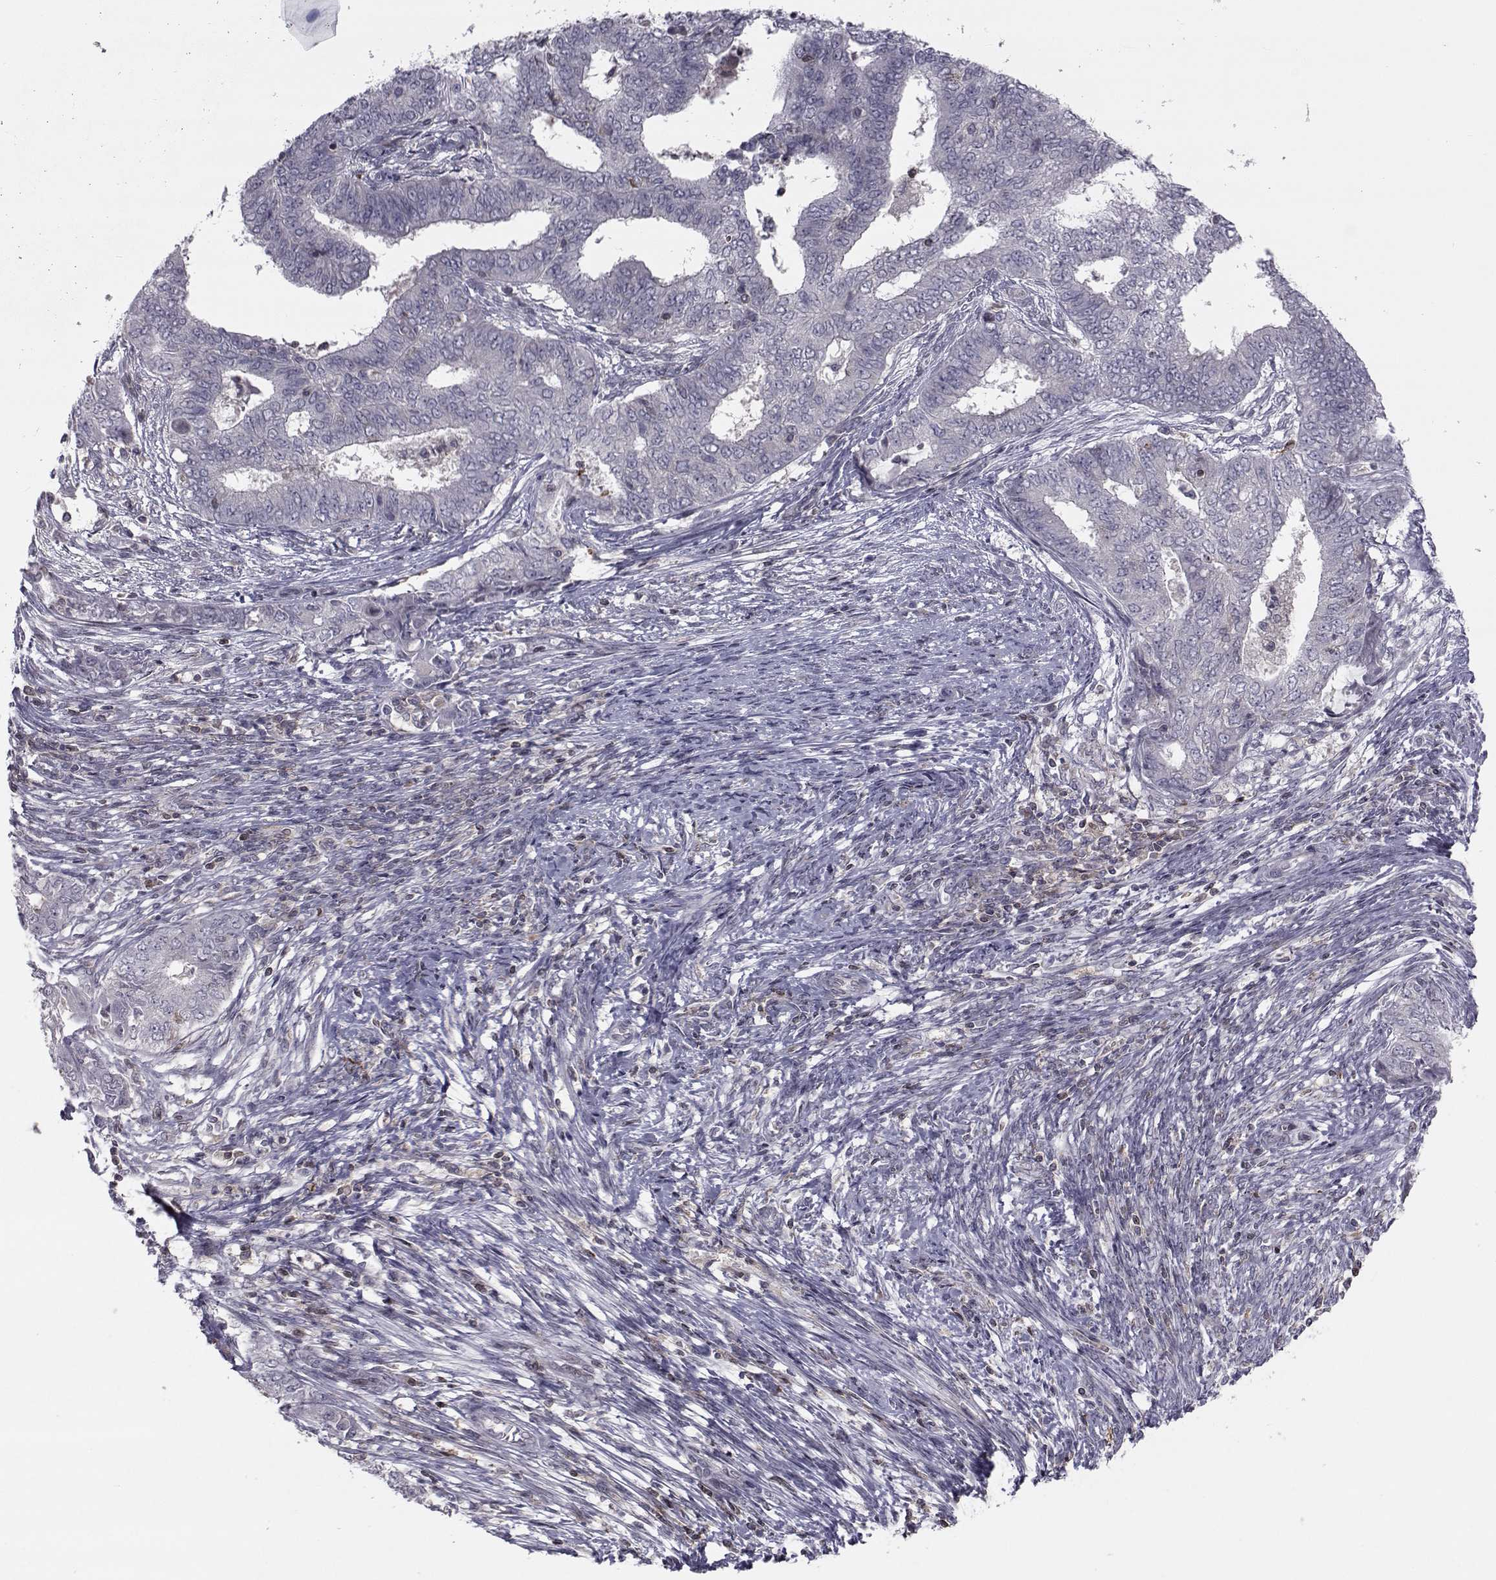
{"staining": {"intensity": "negative", "quantity": "none", "location": "none"}, "tissue": "endometrial cancer", "cell_type": "Tumor cells", "image_type": "cancer", "snomed": [{"axis": "morphology", "description": "Adenocarcinoma, NOS"}, {"axis": "topography", "description": "Endometrium"}], "caption": "The image shows no significant expression in tumor cells of endometrial cancer. (Stains: DAB (3,3'-diaminobenzidine) immunohistochemistry with hematoxylin counter stain, Microscopy: brightfield microscopy at high magnification).", "gene": "PCP4L1", "patient": {"sex": "female", "age": 62}}